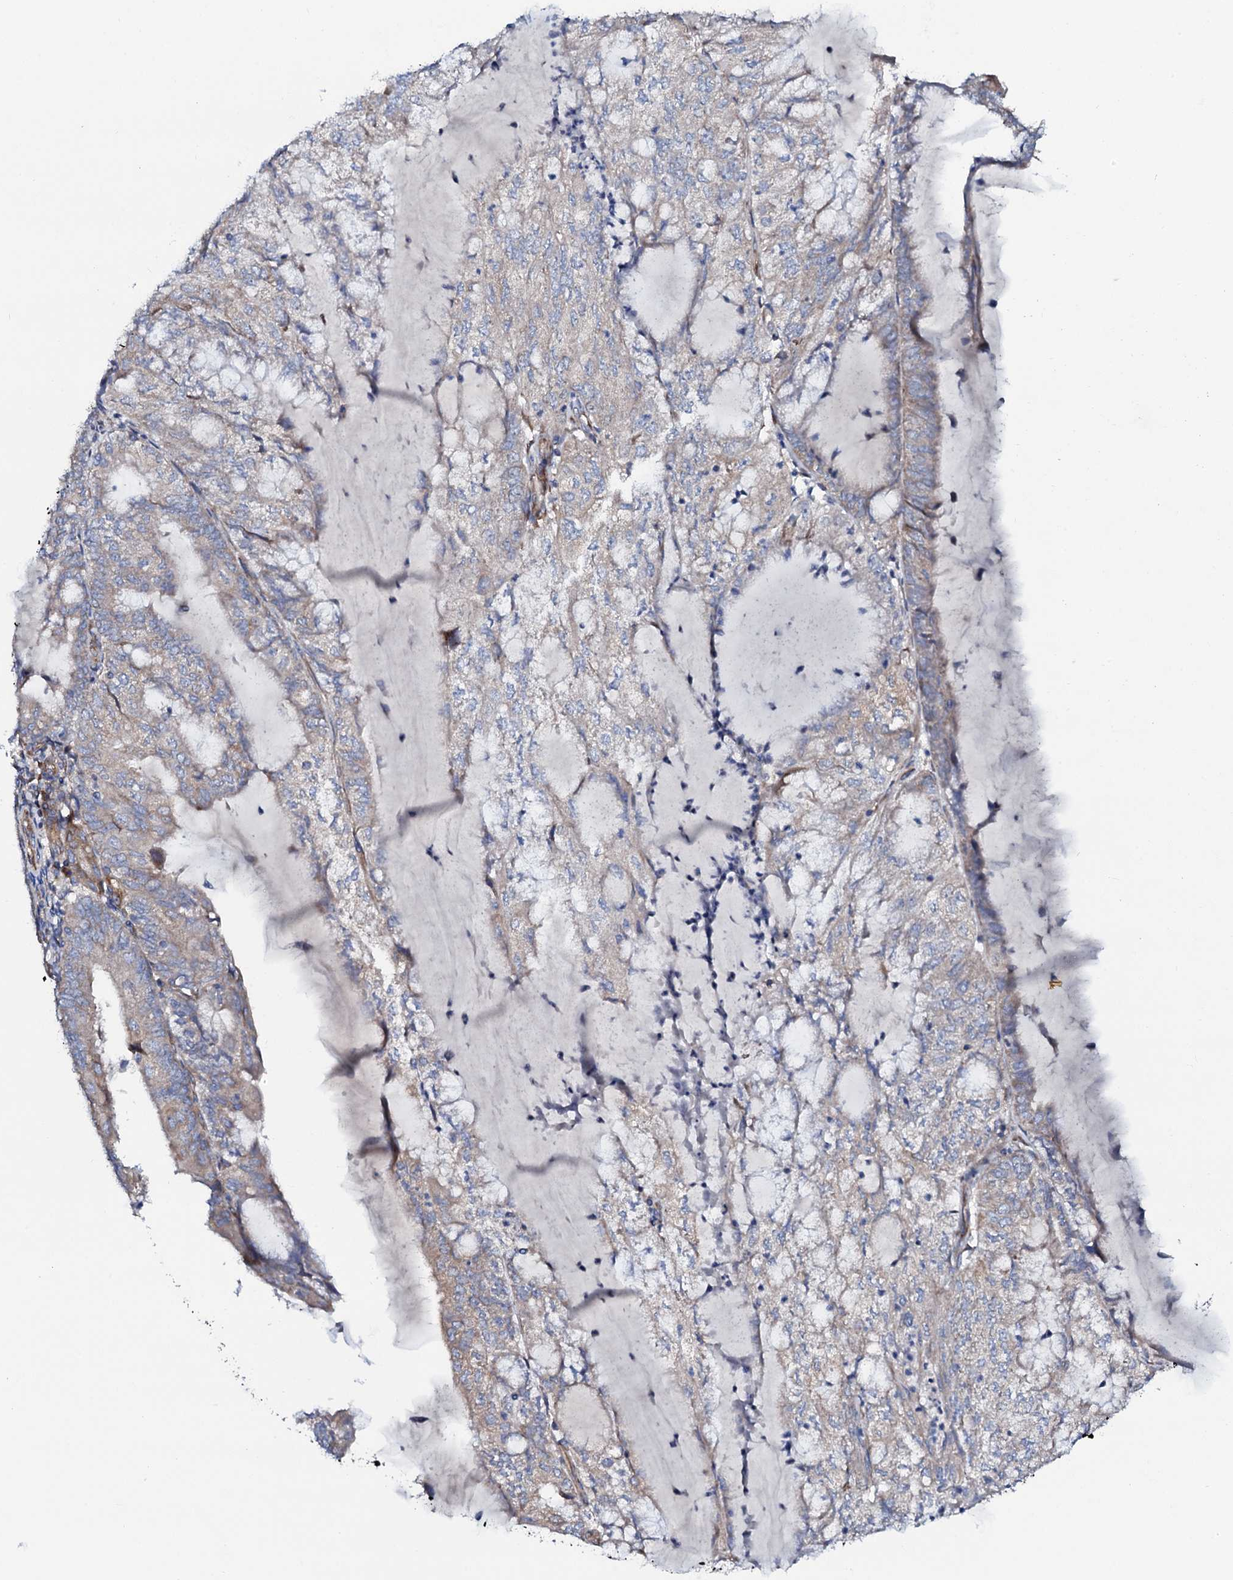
{"staining": {"intensity": "weak", "quantity": "25%-75%", "location": "cytoplasmic/membranous"}, "tissue": "endometrial cancer", "cell_type": "Tumor cells", "image_type": "cancer", "snomed": [{"axis": "morphology", "description": "Adenocarcinoma, NOS"}, {"axis": "topography", "description": "Endometrium"}], "caption": "IHC micrograph of neoplastic tissue: endometrial adenocarcinoma stained using IHC demonstrates low levels of weak protein expression localized specifically in the cytoplasmic/membranous of tumor cells, appearing as a cytoplasmic/membranous brown color.", "gene": "STARD13", "patient": {"sex": "female", "age": 81}}